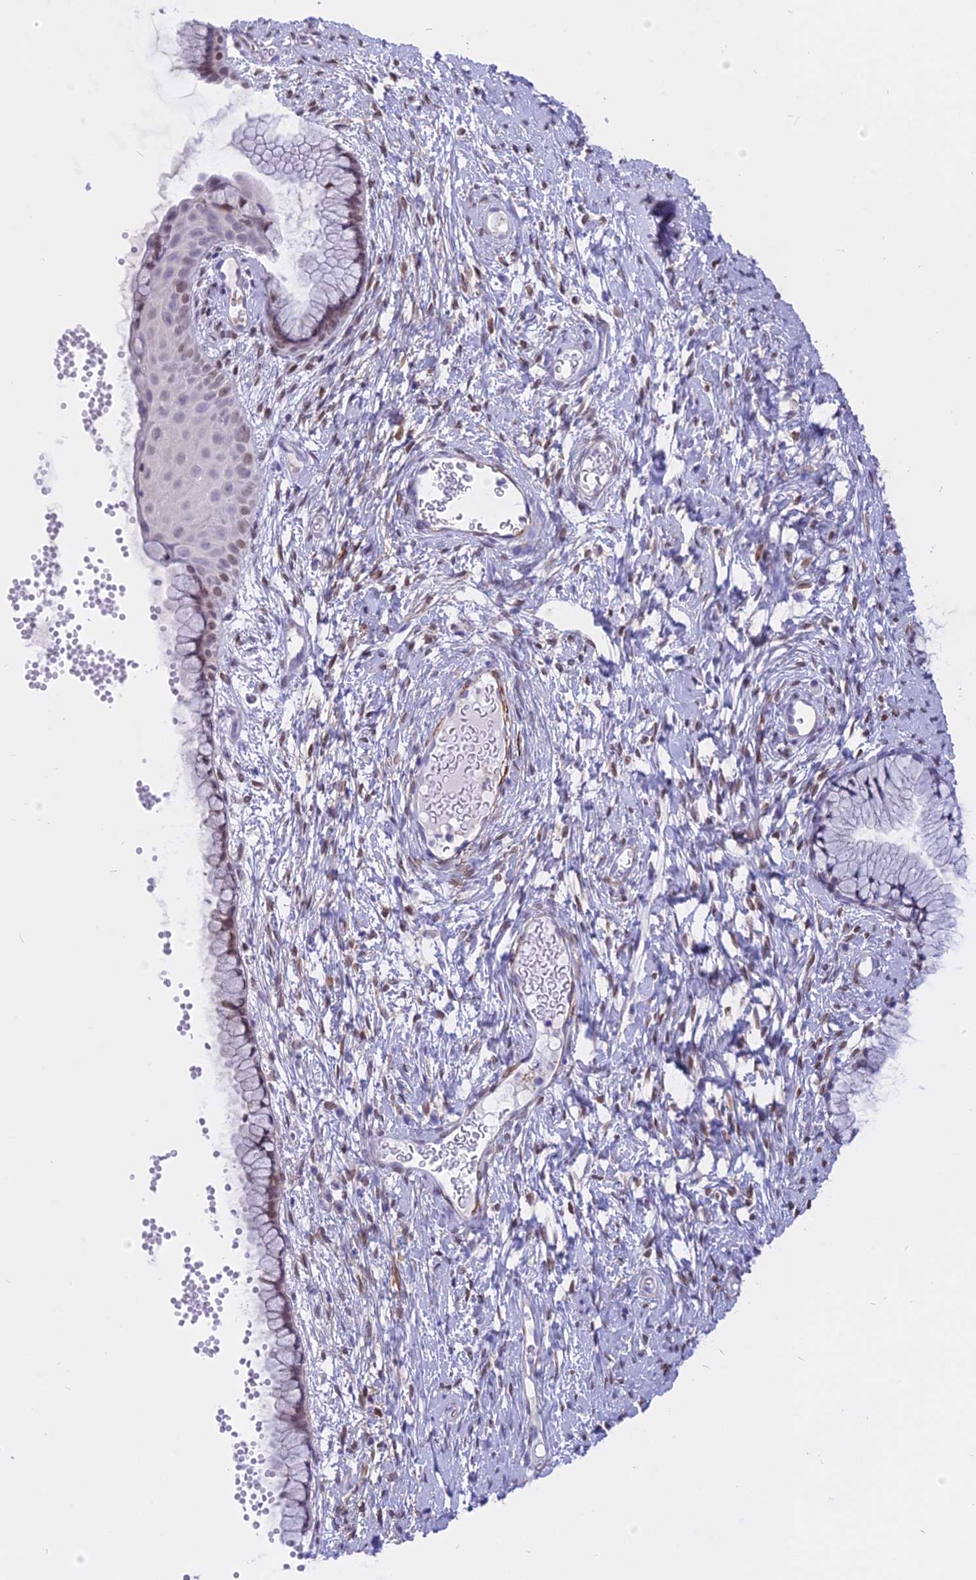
{"staining": {"intensity": "negative", "quantity": "none", "location": "none"}, "tissue": "cervix", "cell_type": "Glandular cells", "image_type": "normal", "snomed": [{"axis": "morphology", "description": "Normal tissue, NOS"}, {"axis": "topography", "description": "Cervix"}], "caption": "Immunohistochemistry (IHC) image of benign human cervix stained for a protein (brown), which displays no expression in glandular cells.", "gene": "CENPV", "patient": {"sex": "female", "age": 42}}